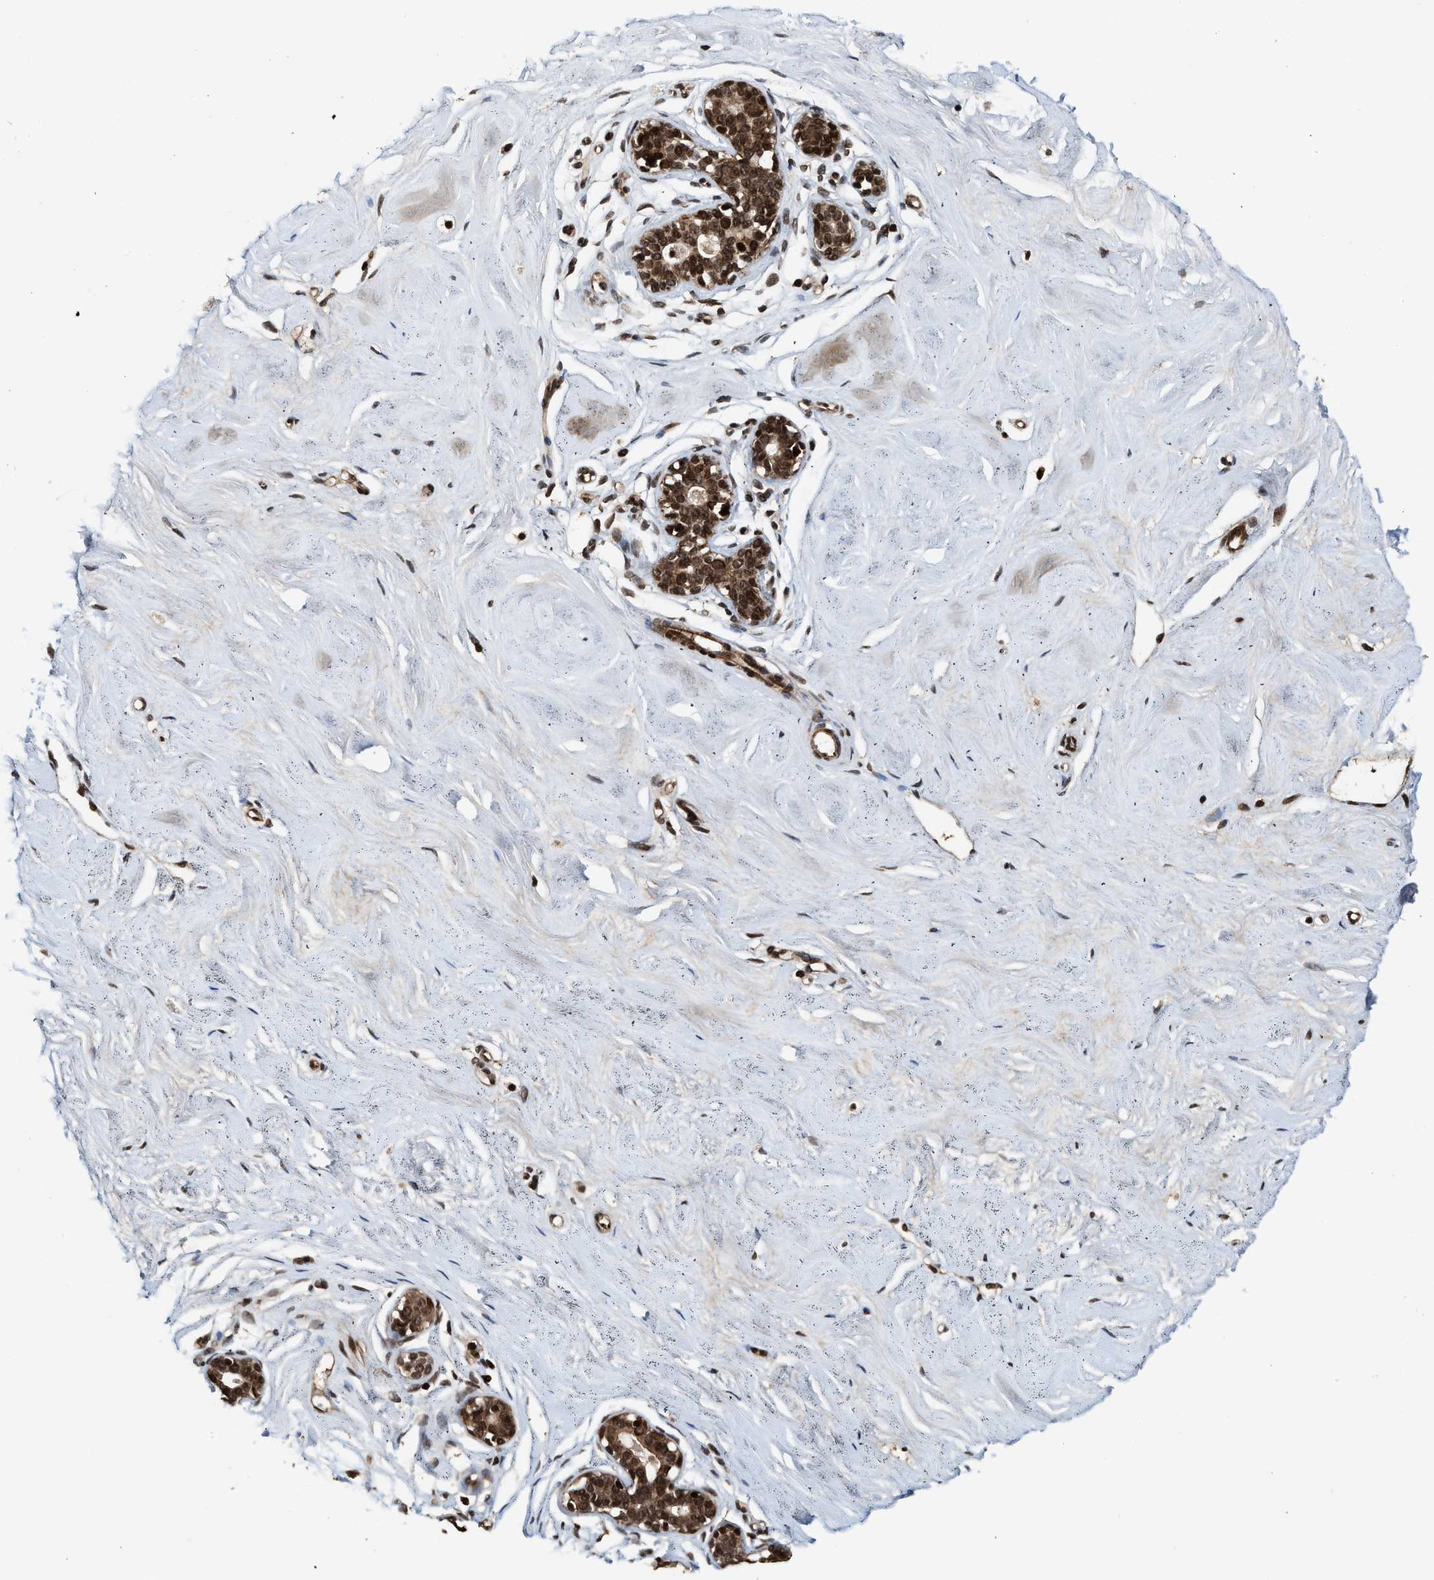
{"staining": {"intensity": "moderate", "quantity": ">75%", "location": "nuclear"}, "tissue": "breast", "cell_type": "Adipocytes", "image_type": "normal", "snomed": [{"axis": "morphology", "description": "Normal tissue, NOS"}, {"axis": "topography", "description": "Breast"}], "caption": "Protein staining displays moderate nuclear positivity in about >75% of adipocytes in unremarkable breast. (DAB IHC with brightfield microscopy, high magnification).", "gene": "MDM2", "patient": {"sex": "female", "age": 23}}